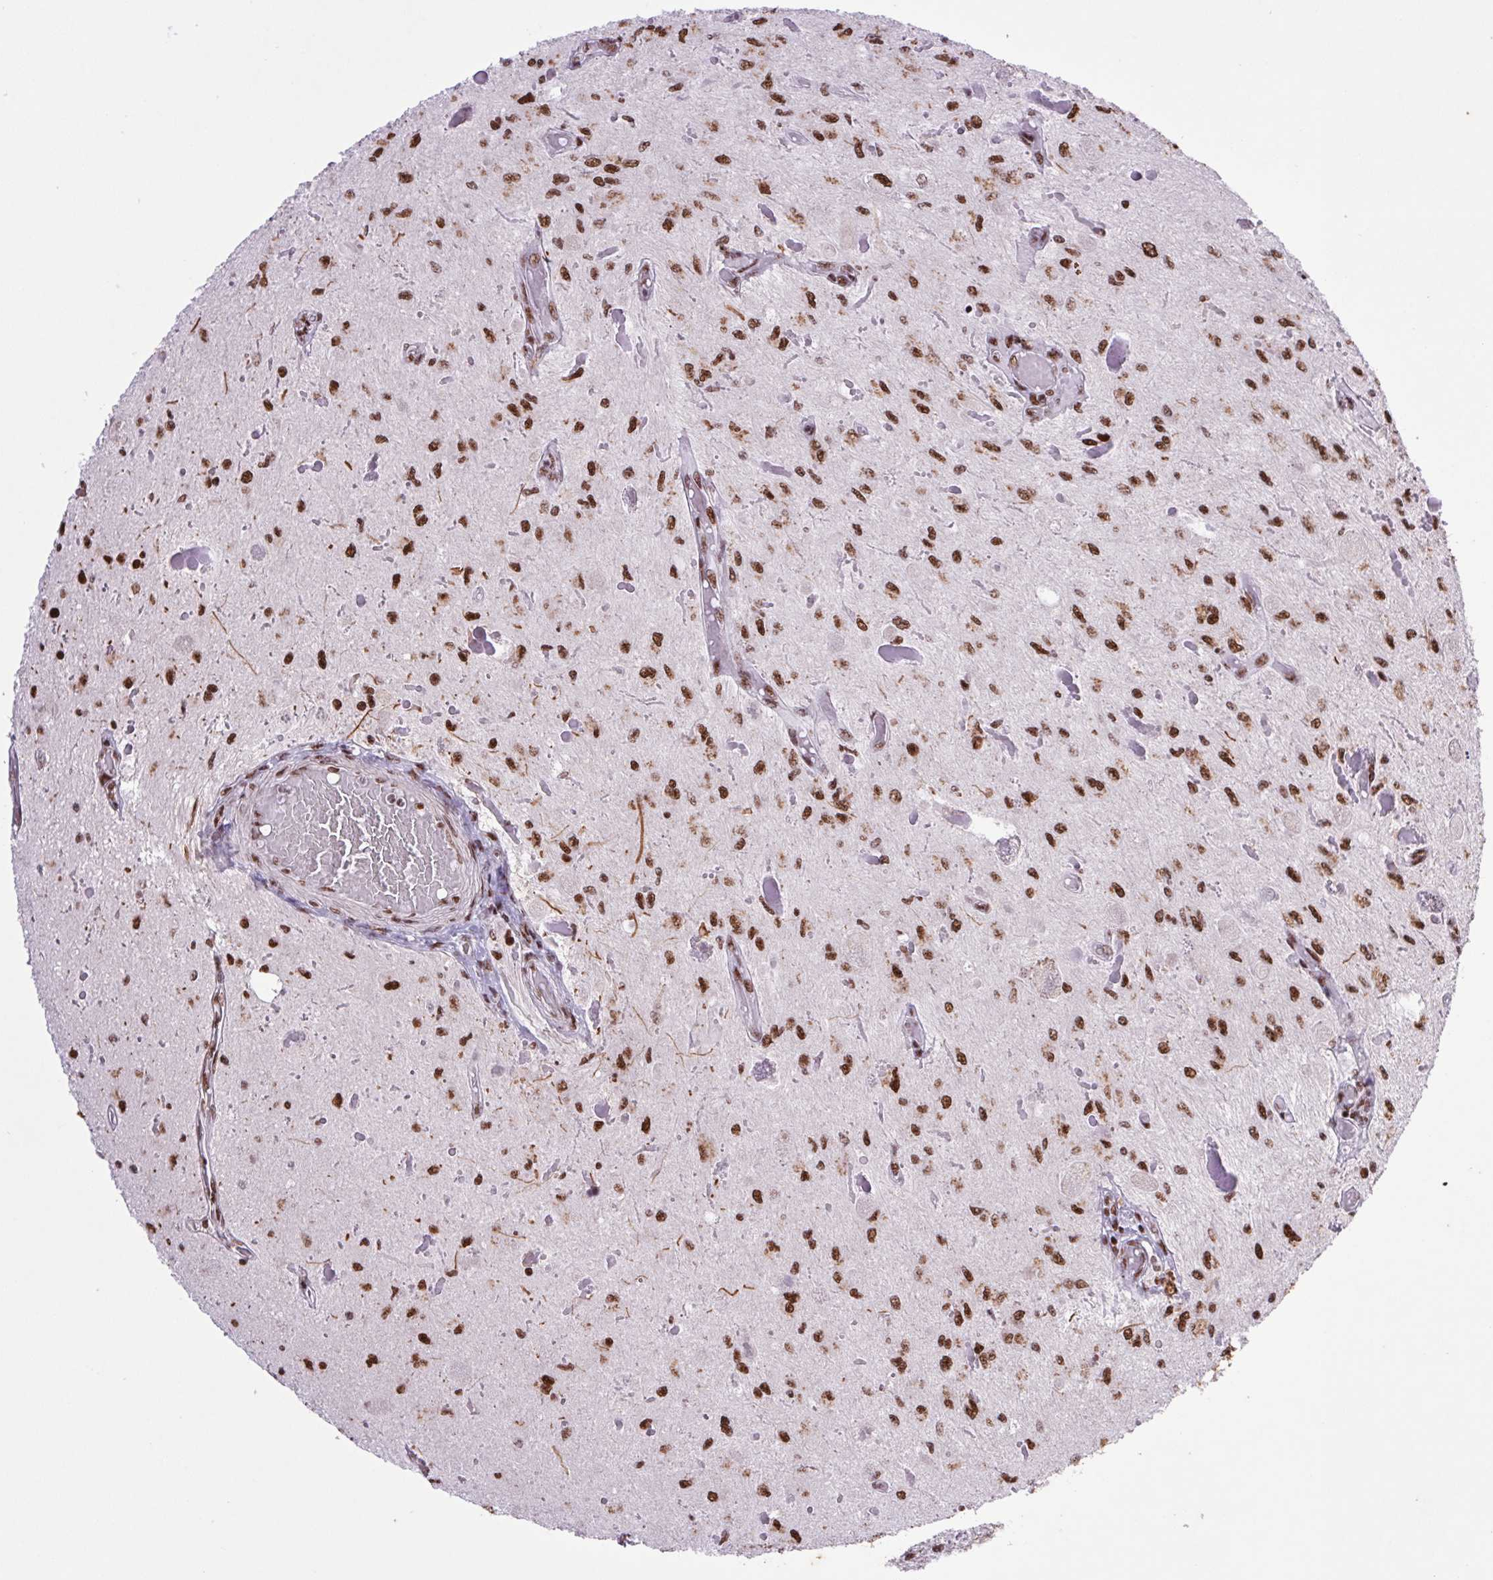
{"staining": {"intensity": "strong", "quantity": ">75%", "location": "nuclear"}, "tissue": "glioma", "cell_type": "Tumor cells", "image_type": "cancer", "snomed": [{"axis": "morphology", "description": "Glioma, malignant, Low grade"}, {"axis": "topography", "description": "Cerebellum"}], "caption": "Human malignant glioma (low-grade) stained with a protein marker demonstrates strong staining in tumor cells.", "gene": "LDLRAD4", "patient": {"sex": "female", "age": 14}}